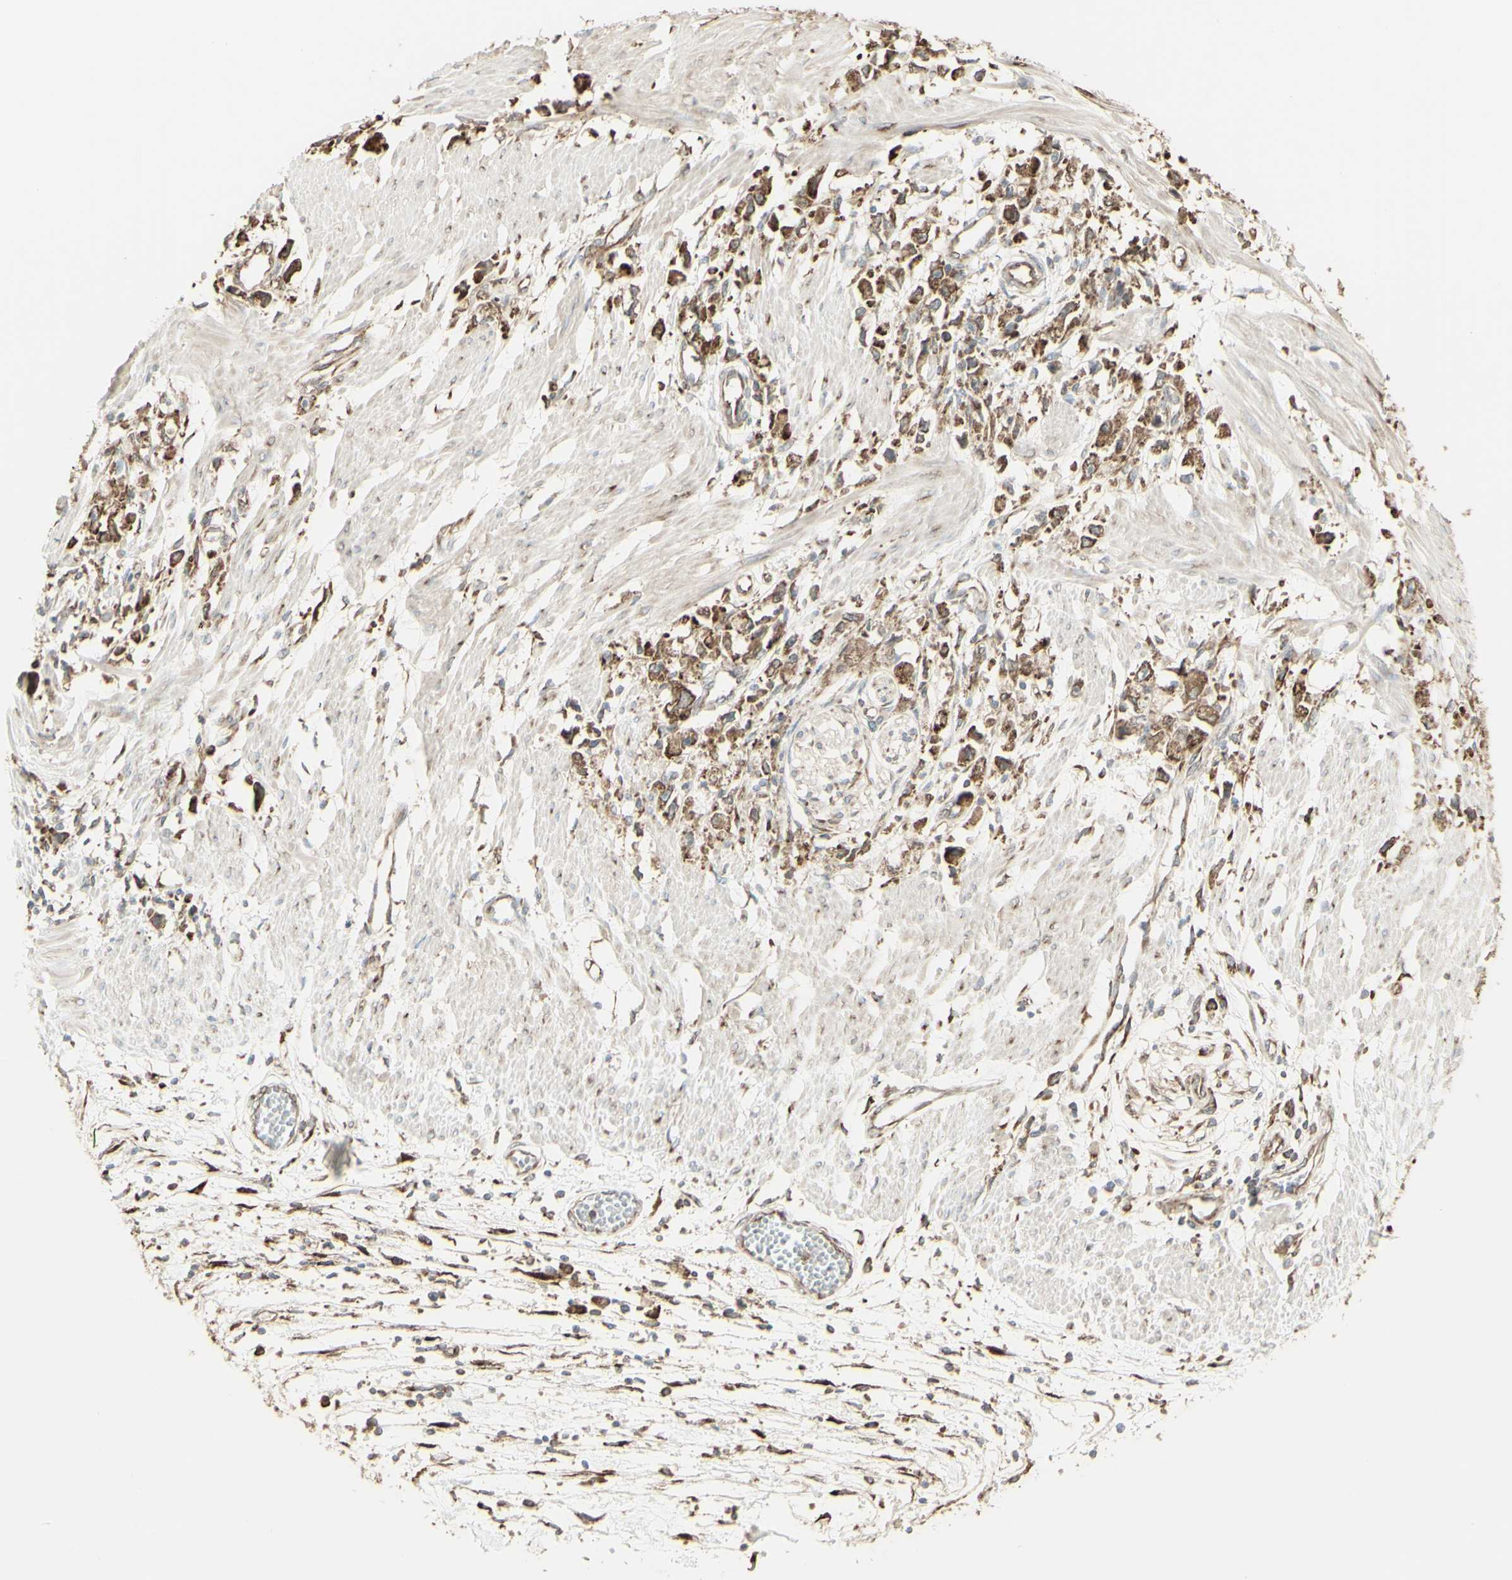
{"staining": {"intensity": "moderate", "quantity": ">75%", "location": "cytoplasmic/membranous"}, "tissue": "stomach cancer", "cell_type": "Tumor cells", "image_type": "cancer", "snomed": [{"axis": "morphology", "description": "Adenocarcinoma, NOS"}, {"axis": "topography", "description": "Stomach"}], "caption": "DAB immunohistochemical staining of human stomach cancer (adenocarcinoma) displays moderate cytoplasmic/membranous protein positivity in about >75% of tumor cells.", "gene": "EEF1B2", "patient": {"sex": "female", "age": 59}}